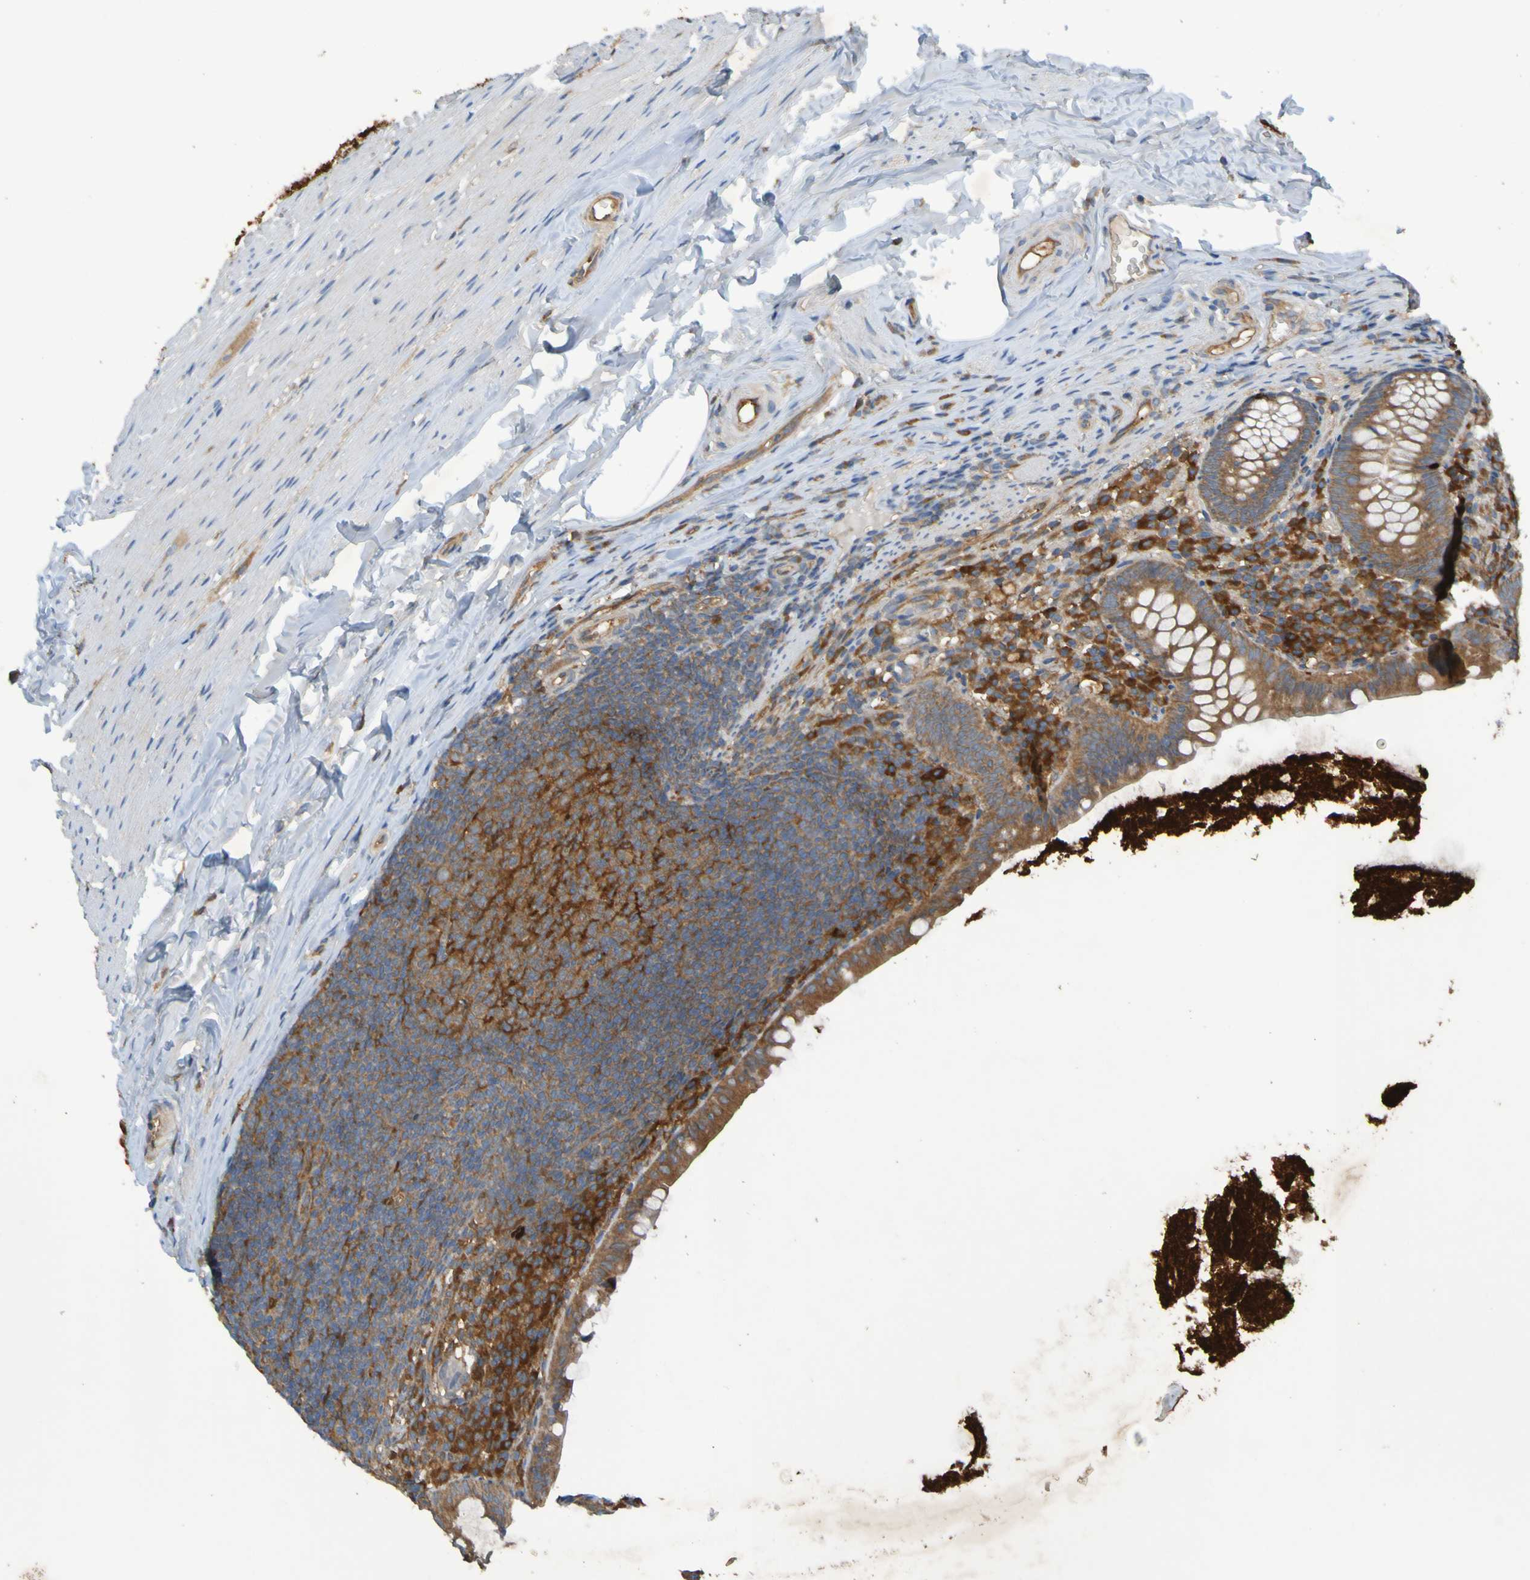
{"staining": {"intensity": "moderate", "quantity": ">75%", "location": "cytoplasmic/membranous"}, "tissue": "appendix", "cell_type": "Glandular cells", "image_type": "normal", "snomed": [{"axis": "morphology", "description": "Normal tissue, NOS"}, {"axis": "topography", "description": "Appendix"}], "caption": "DAB (3,3'-diaminobenzidine) immunohistochemical staining of normal human appendix displays moderate cytoplasmic/membranous protein staining in about >75% of glandular cells. Immunohistochemistry (ihc) stains the protein of interest in brown and the nuclei are stained blue.", "gene": "DNAJC4", "patient": {"sex": "male", "age": 52}}